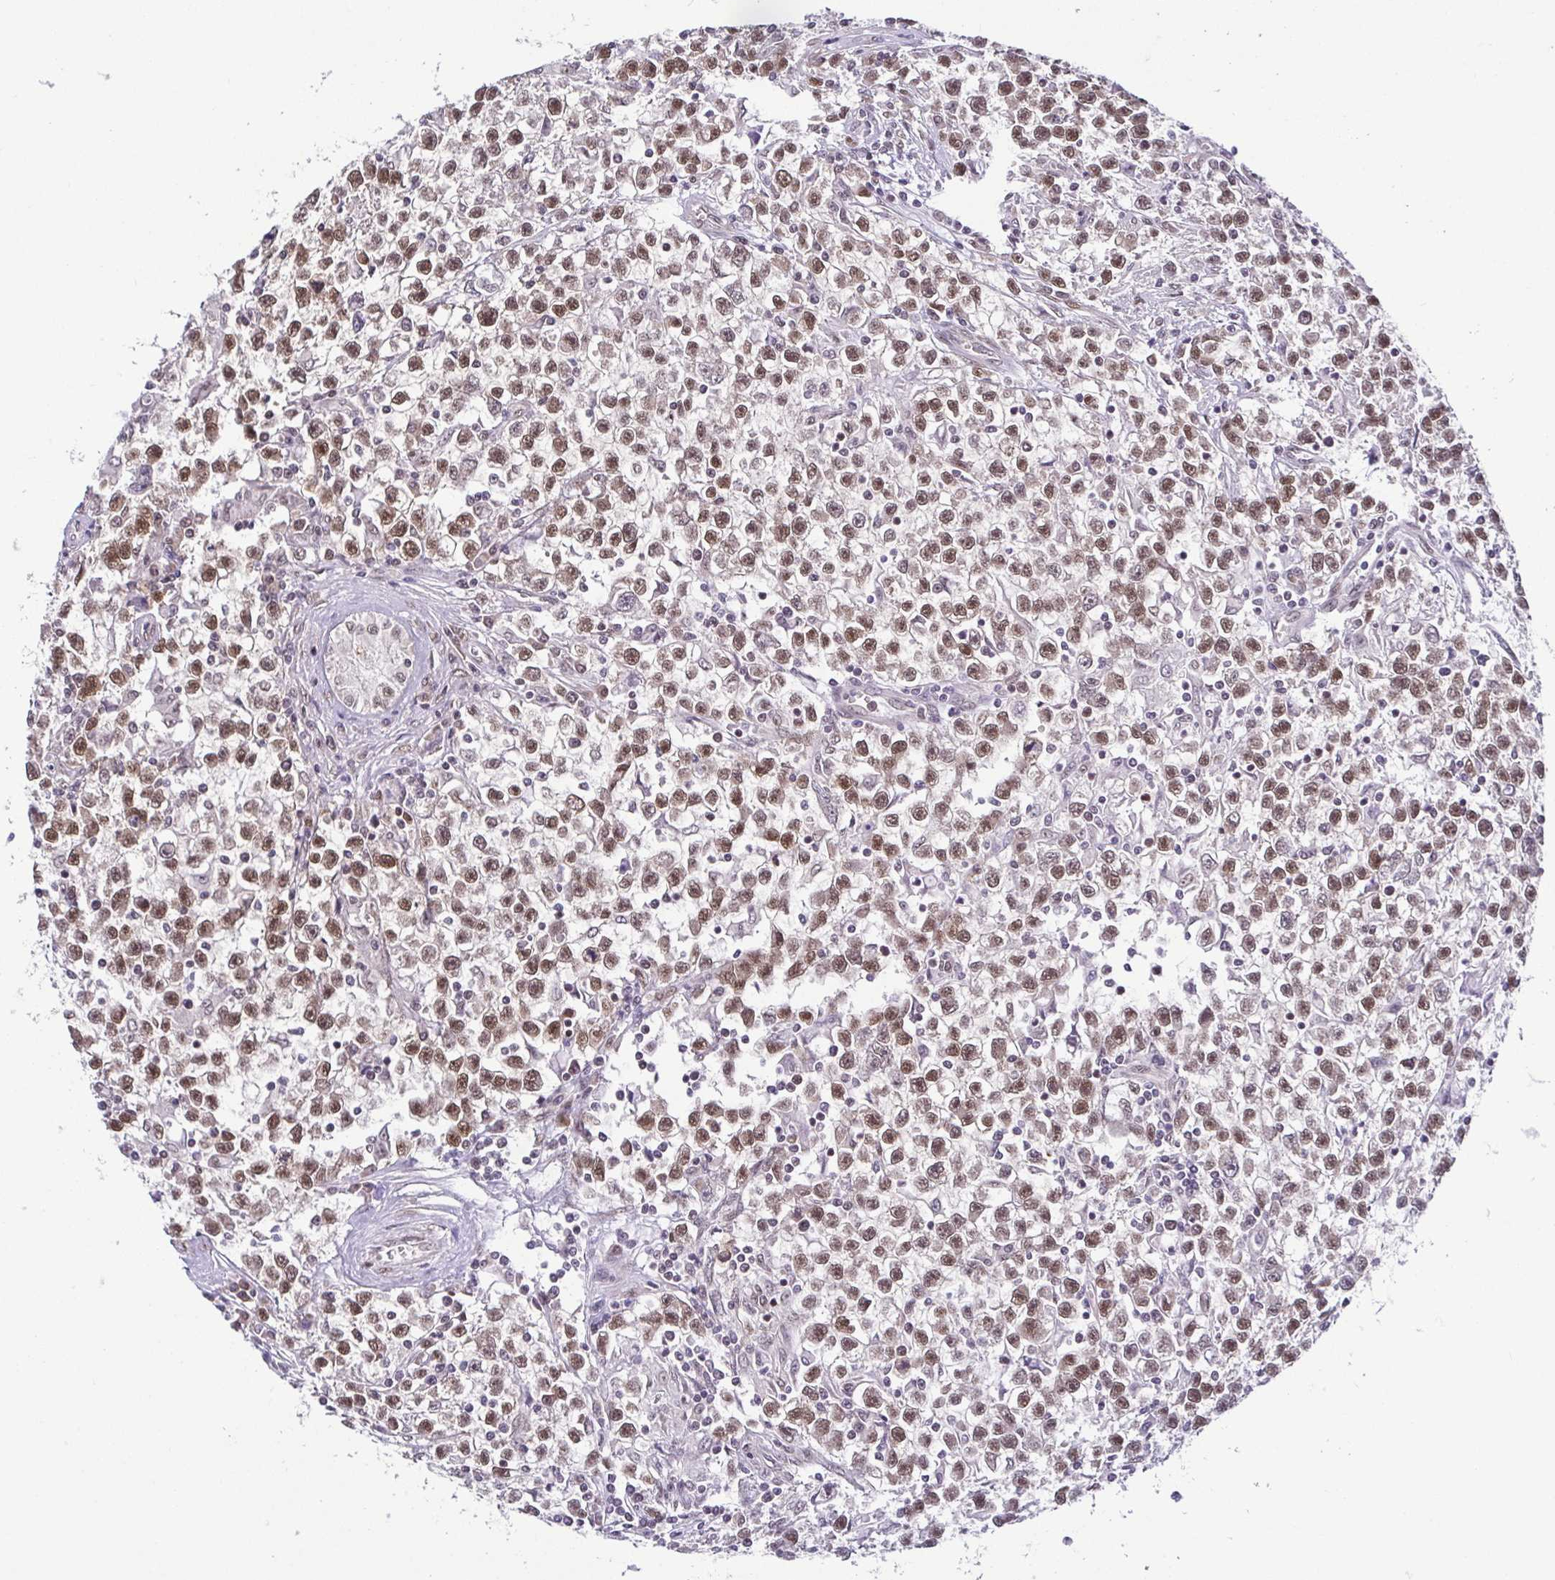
{"staining": {"intensity": "moderate", "quantity": ">75%", "location": "nuclear"}, "tissue": "testis cancer", "cell_type": "Tumor cells", "image_type": "cancer", "snomed": [{"axis": "morphology", "description": "Seminoma, NOS"}, {"axis": "topography", "description": "Testis"}], "caption": "Seminoma (testis) stained for a protein displays moderate nuclear positivity in tumor cells.", "gene": "RBM3", "patient": {"sex": "male", "age": 31}}